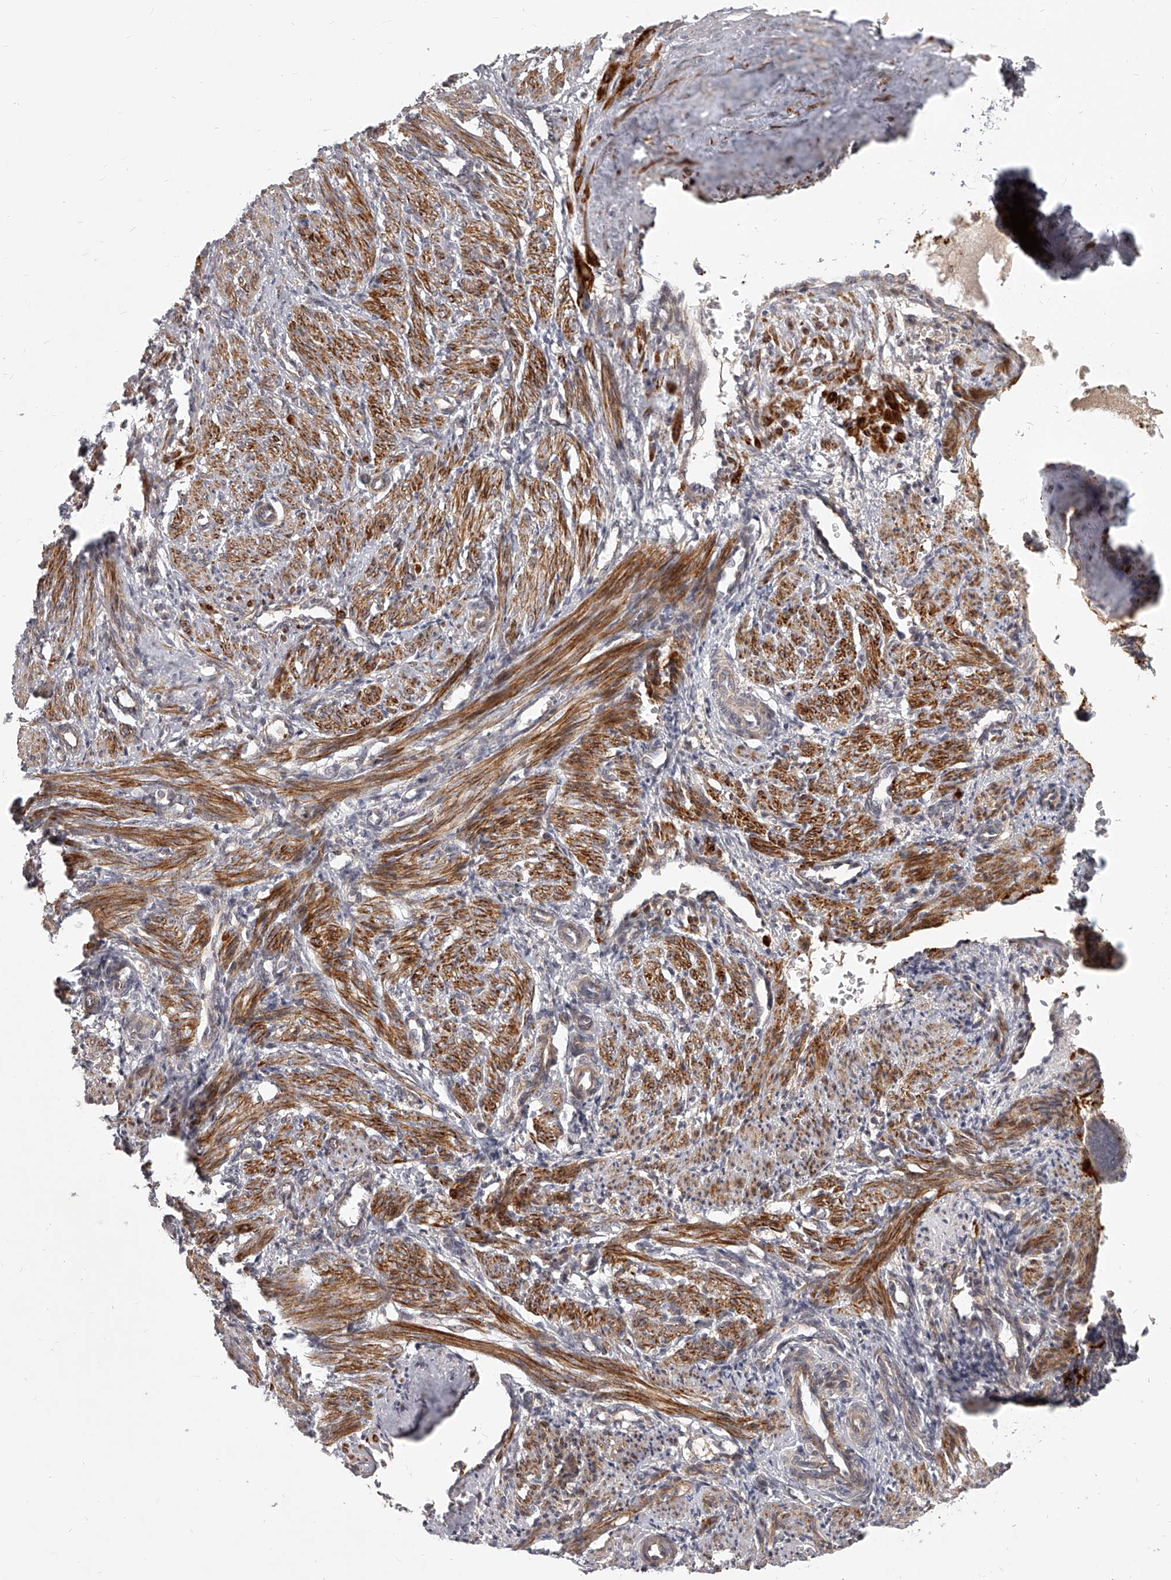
{"staining": {"intensity": "strong", "quantity": ">75%", "location": "cytoplasmic/membranous"}, "tissue": "smooth muscle", "cell_type": "Smooth muscle cells", "image_type": "normal", "snomed": [{"axis": "morphology", "description": "Normal tissue, NOS"}, {"axis": "topography", "description": "Endometrium"}], "caption": "Brown immunohistochemical staining in normal human smooth muscle exhibits strong cytoplasmic/membranous positivity in about >75% of smooth muscle cells.", "gene": "SLC37A1", "patient": {"sex": "female", "age": 33}}